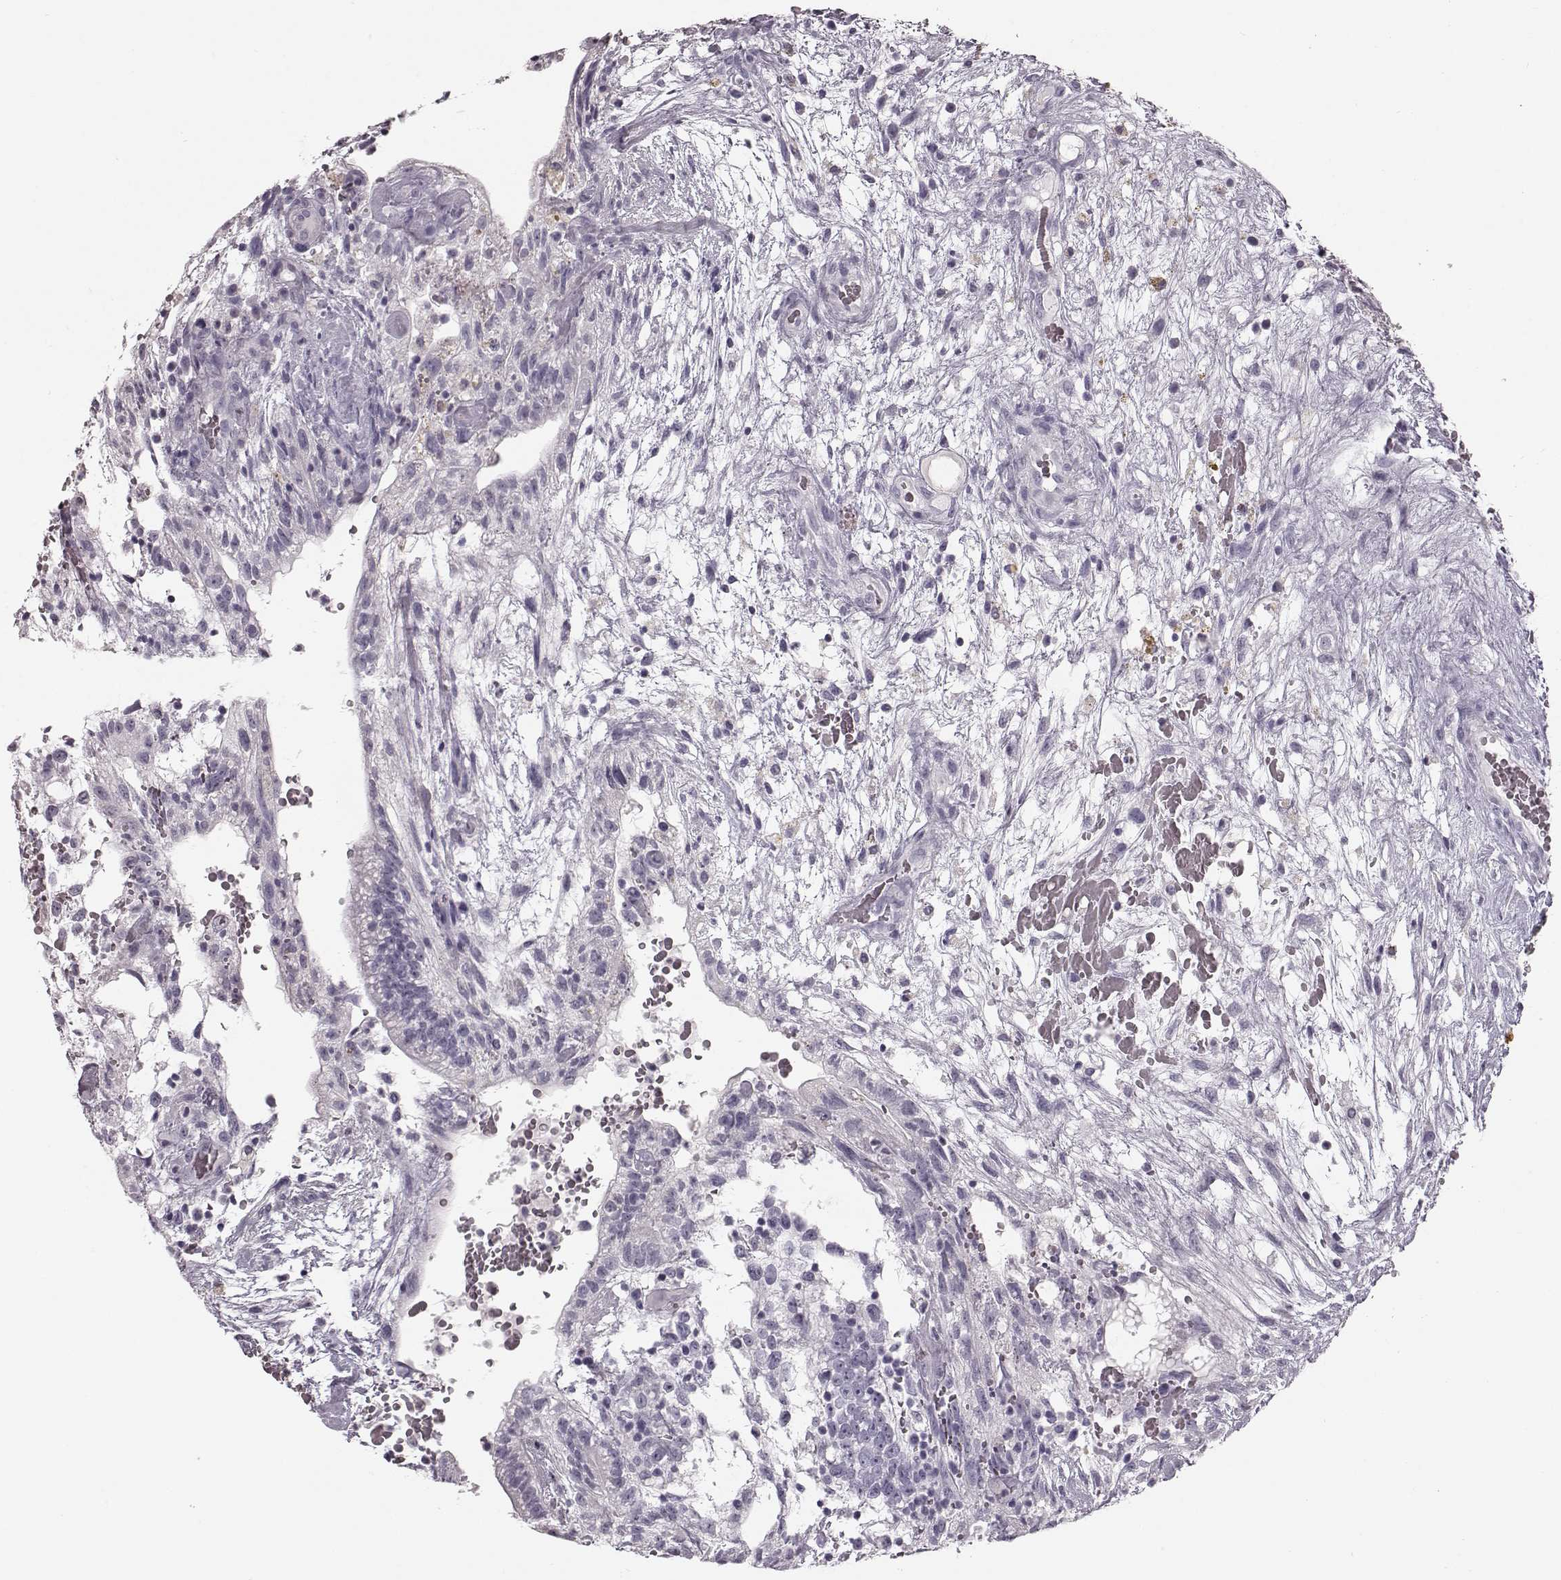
{"staining": {"intensity": "negative", "quantity": "none", "location": "none"}, "tissue": "testis cancer", "cell_type": "Tumor cells", "image_type": "cancer", "snomed": [{"axis": "morphology", "description": "Normal tissue, NOS"}, {"axis": "morphology", "description": "Carcinoma, Embryonal, NOS"}, {"axis": "topography", "description": "Testis"}], "caption": "High magnification brightfield microscopy of testis cancer (embryonal carcinoma) stained with DAB (3,3'-diaminobenzidine) (brown) and counterstained with hematoxylin (blue): tumor cells show no significant expression.", "gene": "ZNF433", "patient": {"sex": "male", "age": 32}}